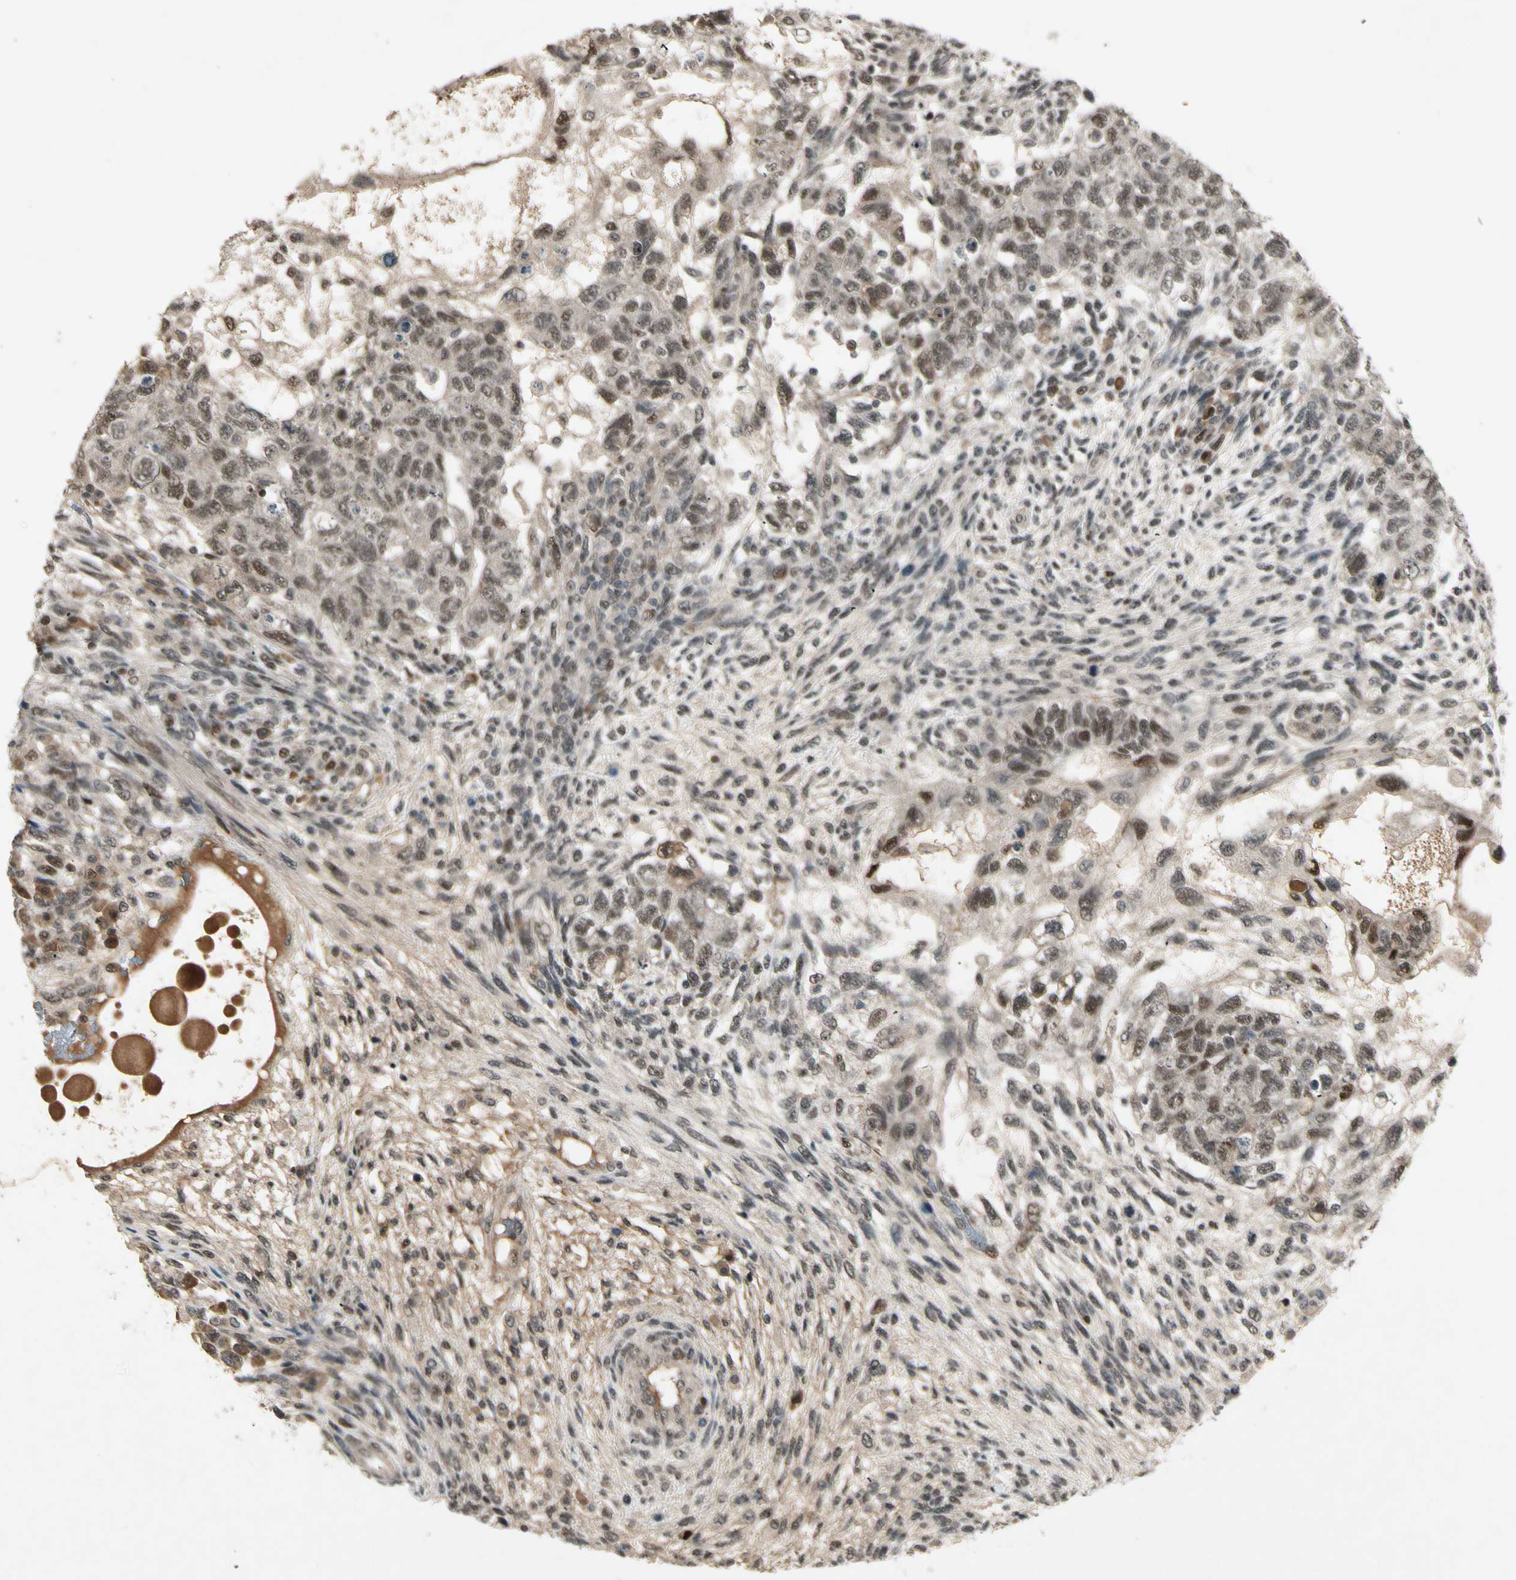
{"staining": {"intensity": "moderate", "quantity": "<25%", "location": "nuclear"}, "tissue": "testis cancer", "cell_type": "Tumor cells", "image_type": "cancer", "snomed": [{"axis": "morphology", "description": "Normal tissue, NOS"}, {"axis": "morphology", "description": "Carcinoma, Embryonal, NOS"}, {"axis": "topography", "description": "Testis"}], "caption": "Immunohistochemistry (DAB (3,3'-diaminobenzidine)) staining of human embryonal carcinoma (testis) demonstrates moderate nuclear protein expression in approximately <25% of tumor cells. (IHC, brightfield microscopy, high magnification).", "gene": "CDK11A", "patient": {"sex": "male", "age": 36}}